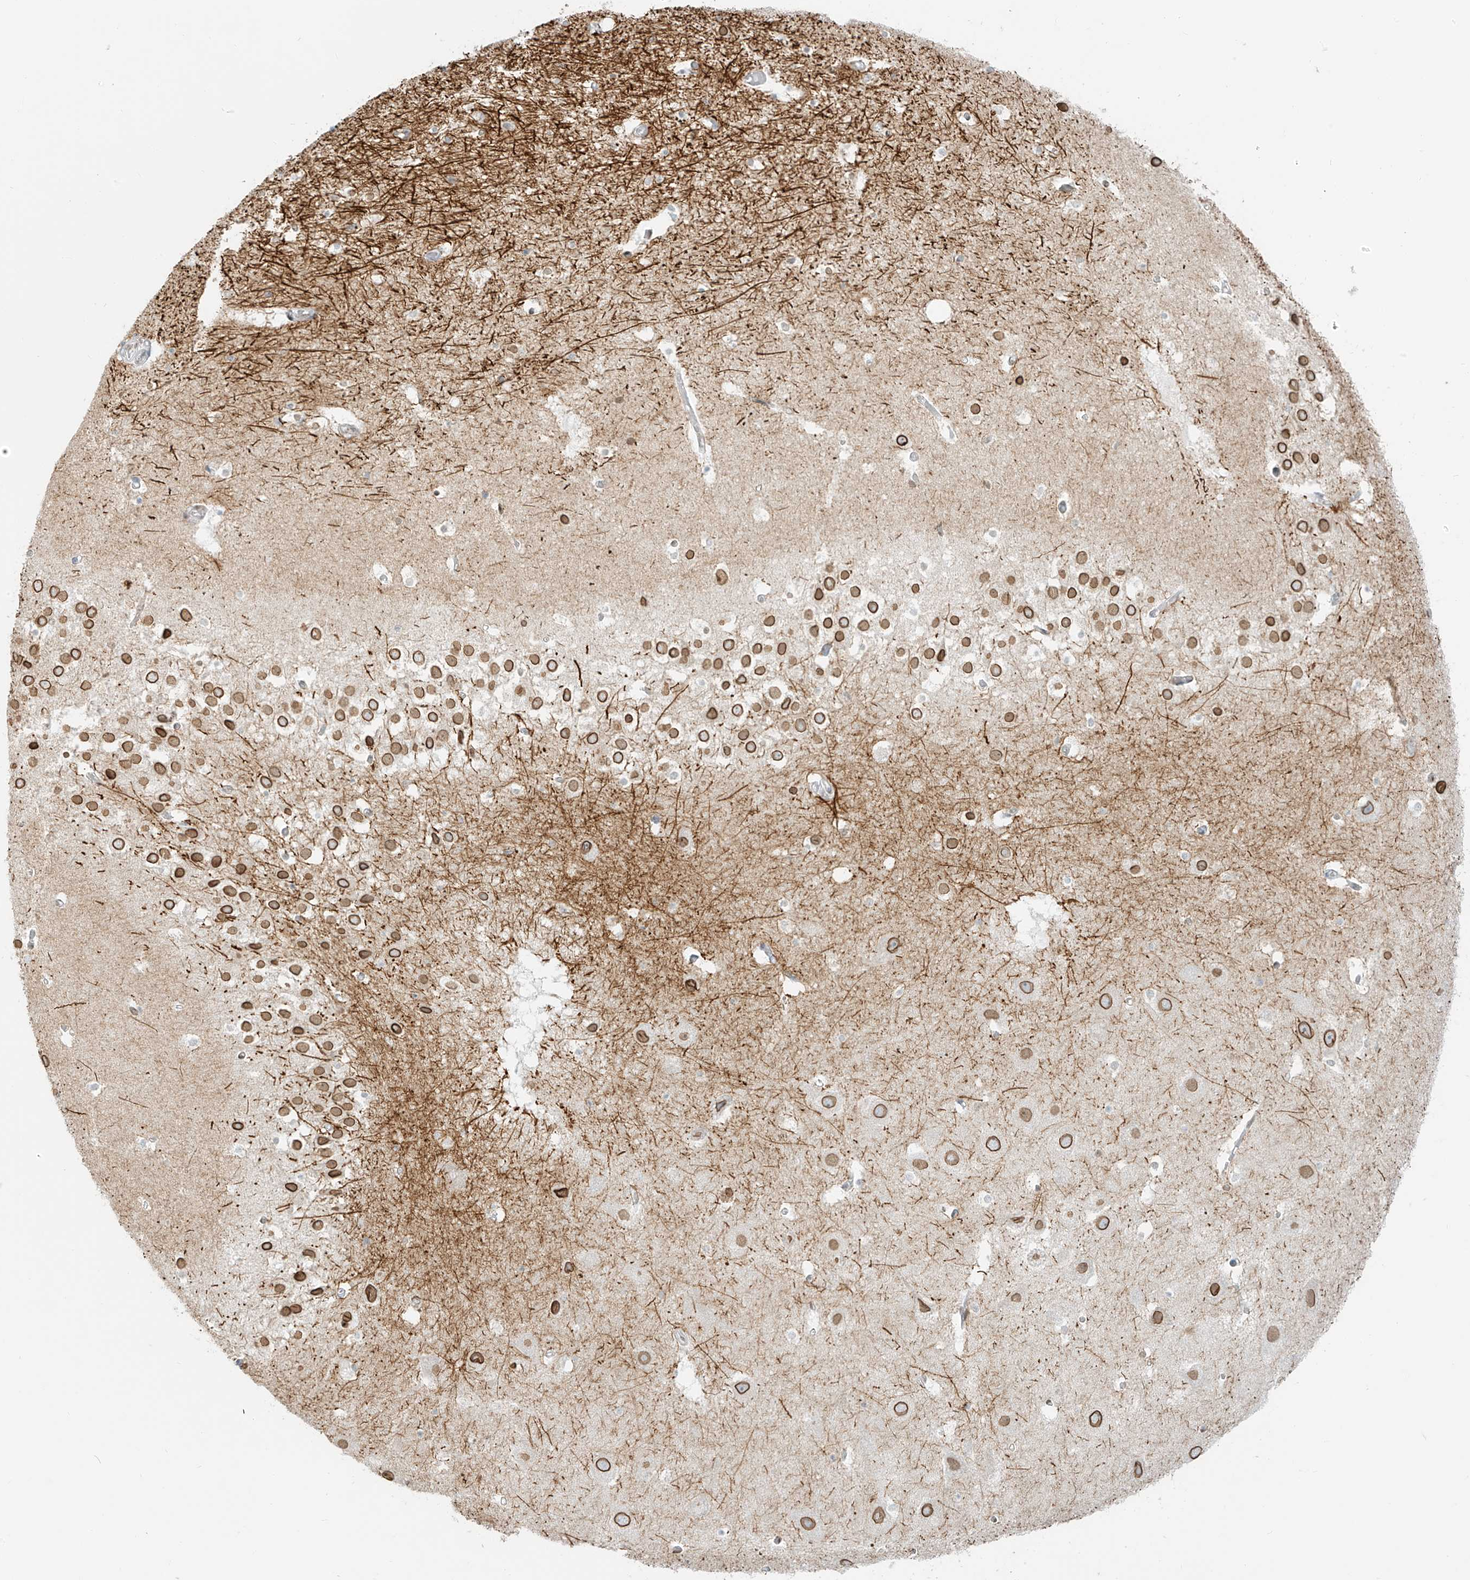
{"staining": {"intensity": "moderate", "quantity": "<25%", "location": "nuclear"}, "tissue": "hippocampus", "cell_type": "Glial cells", "image_type": "normal", "snomed": [{"axis": "morphology", "description": "Normal tissue, NOS"}, {"axis": "topography", "description": "Hippocampus"}], "caption": "High-power microscopy captured an immunohistochemistry (IHC) photomicrograph of unremarkable hippocampus, revealing moderate nuclear positivity in approximately <25% of glial cells.", "gene": "OSBPL7", "patient": {"sex": "female", "age": 52}}